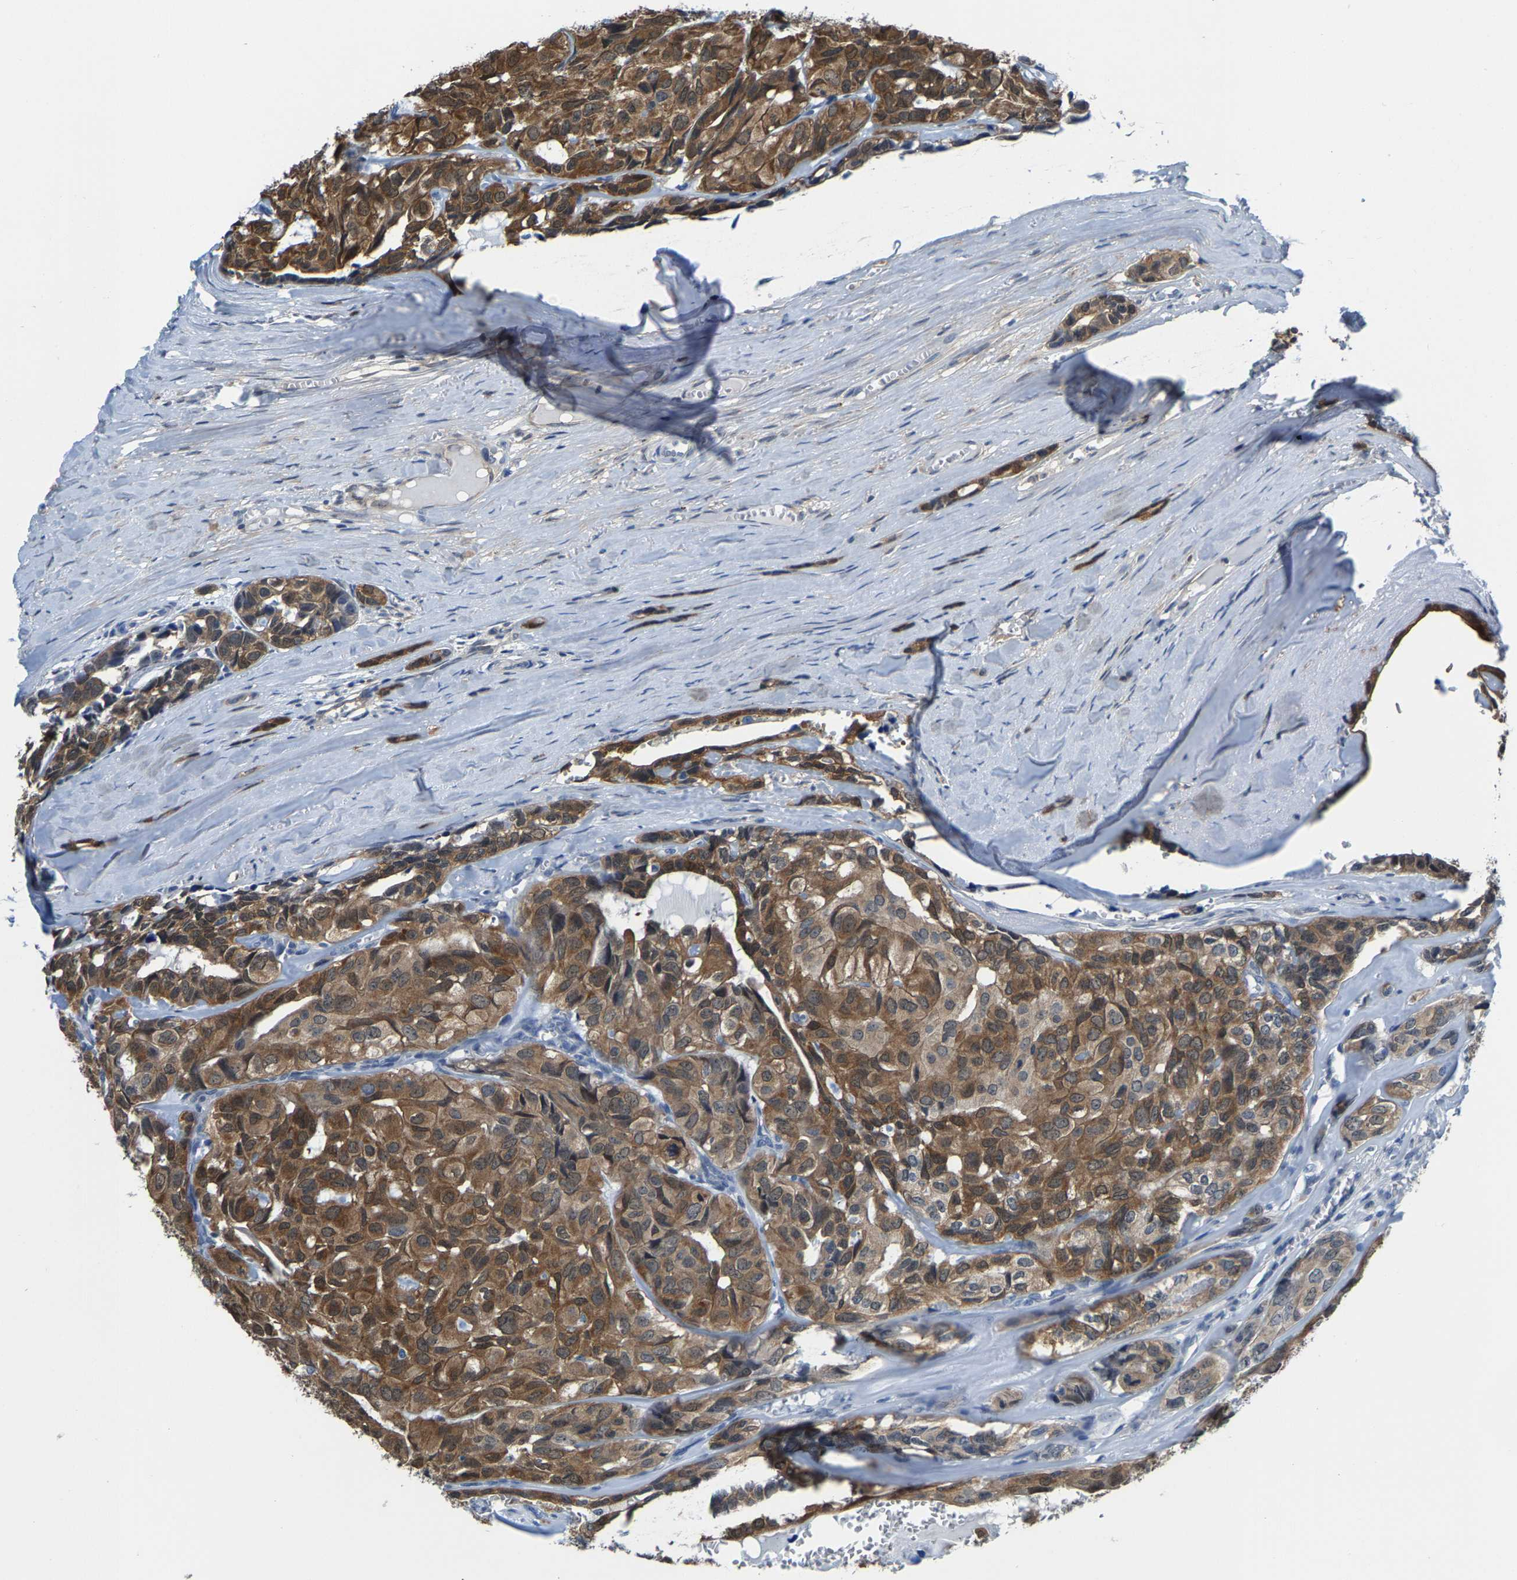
{"staining": {"intensity": "moderate", "quantity": ">75%", "location": "cytoplasmic/membranous"}, "tissue": "head and neck cancer", "cell_type": "Tumor cells", "image_type": "cancer", "snomed": [{"axis": "morphology", "description": "Adenocarcinoma, NOS"}, {"axis": "topography", "description": "Salivary gland, NOS"}, {"axis": "topography", "description": "Head-Neck"}], "caption": "A brown stain shows moderate cytoplasmic/membranous staining of a protein in human head and neck cancer (adenocarcinoma) tumor cells.", "gene": "SSH3", "patient": {"sex": "female", "age": 76}}